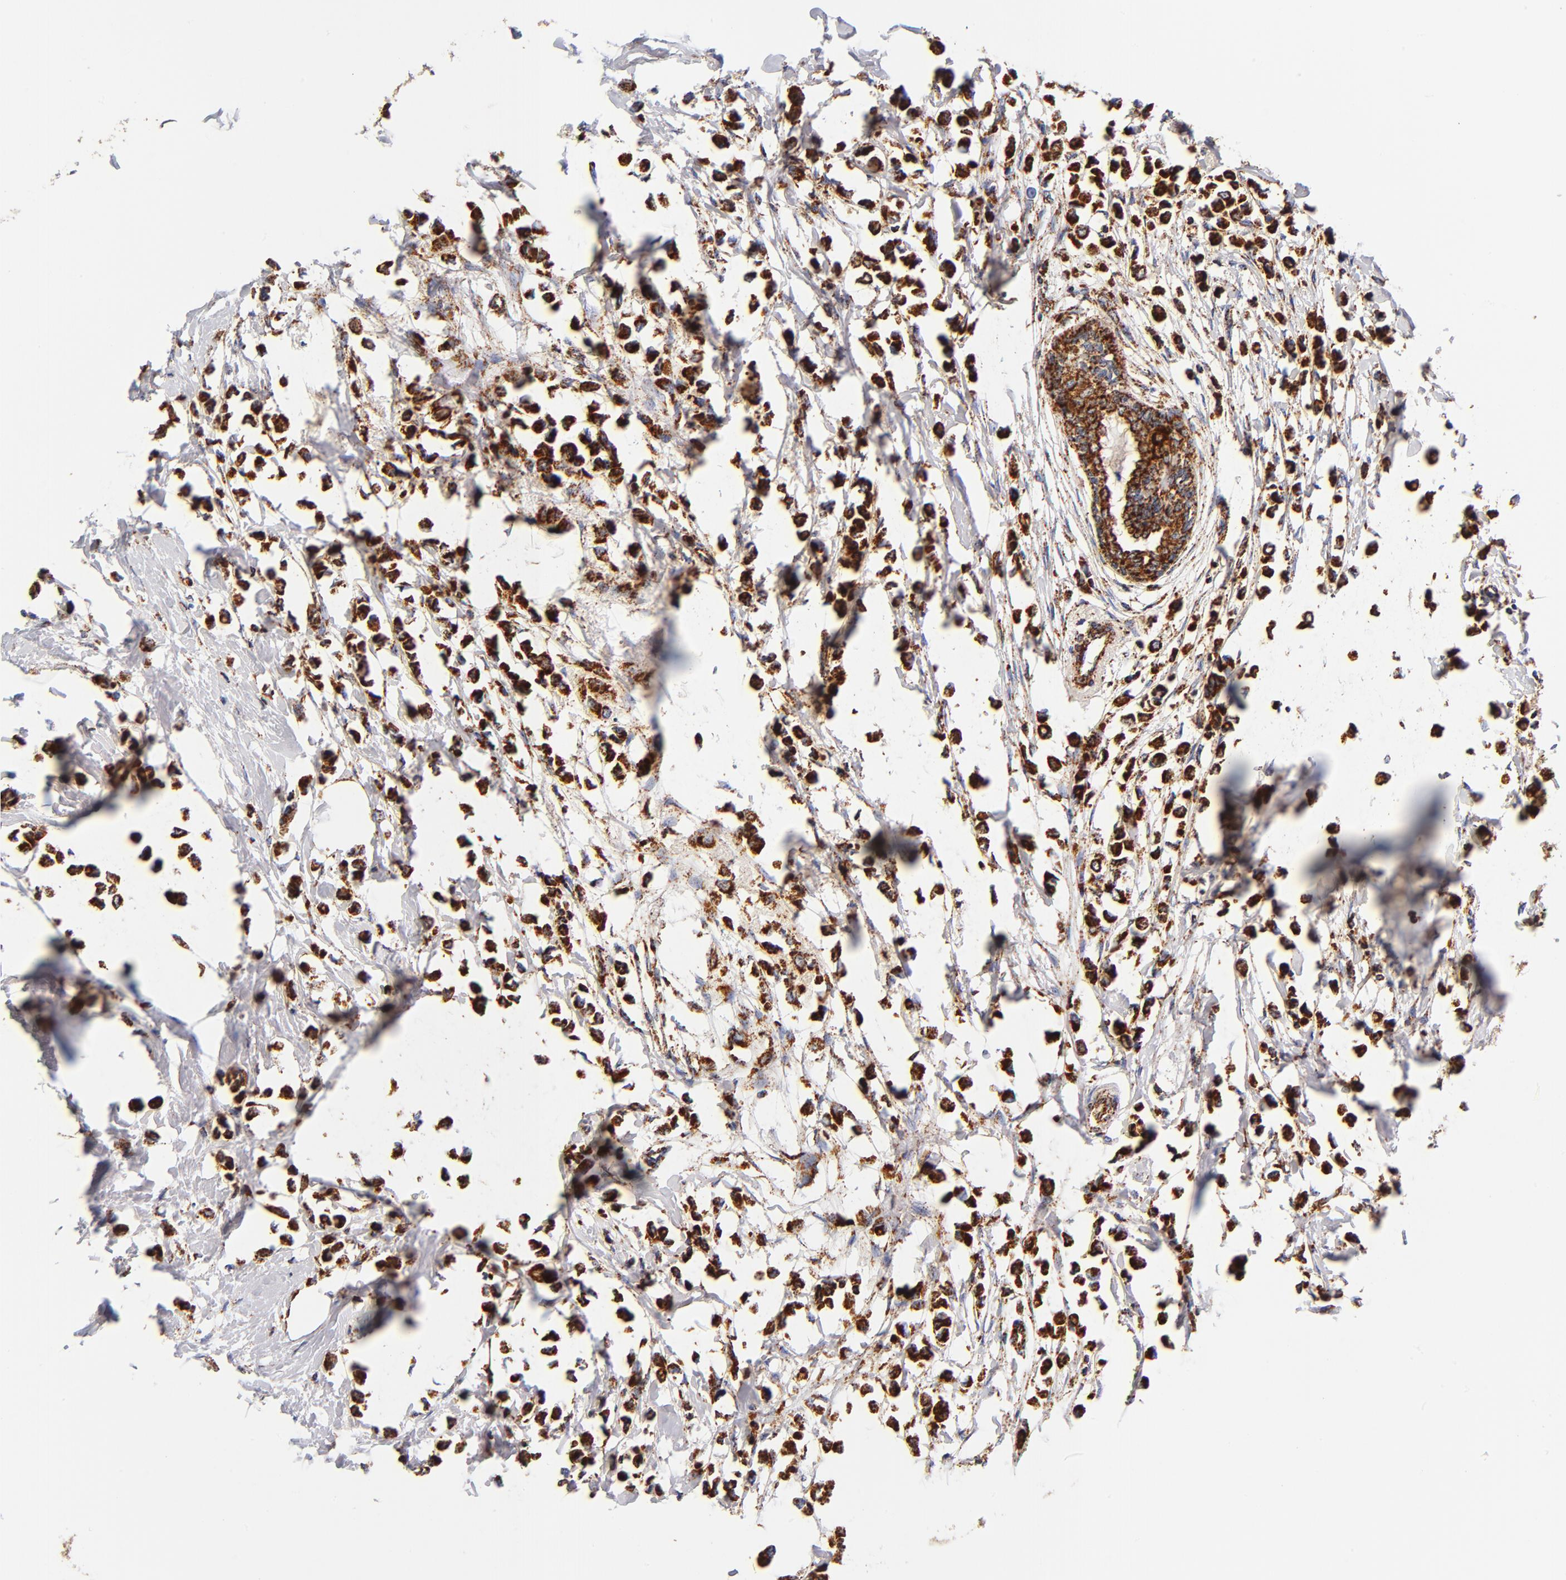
{"staining": {"intensity": "strong", "quantity": ">75%", "location": "cytoplasmic/membranous"}, "tissue": "breast cancer", "cell_type": "Tumor cells", "image_type": "cancer", "snomed": [{"axis": "morphology", "description": "Lobular carcinoma"}, {"axis": "topography", "description": "Breast"}], "caption": "An image of breast cancer stained for a protein displays strong cytoplasmic/membranous brown staining in tumor cells.", "gene": "ECHS1", "patient": {"sex": "female", "age": 51}}